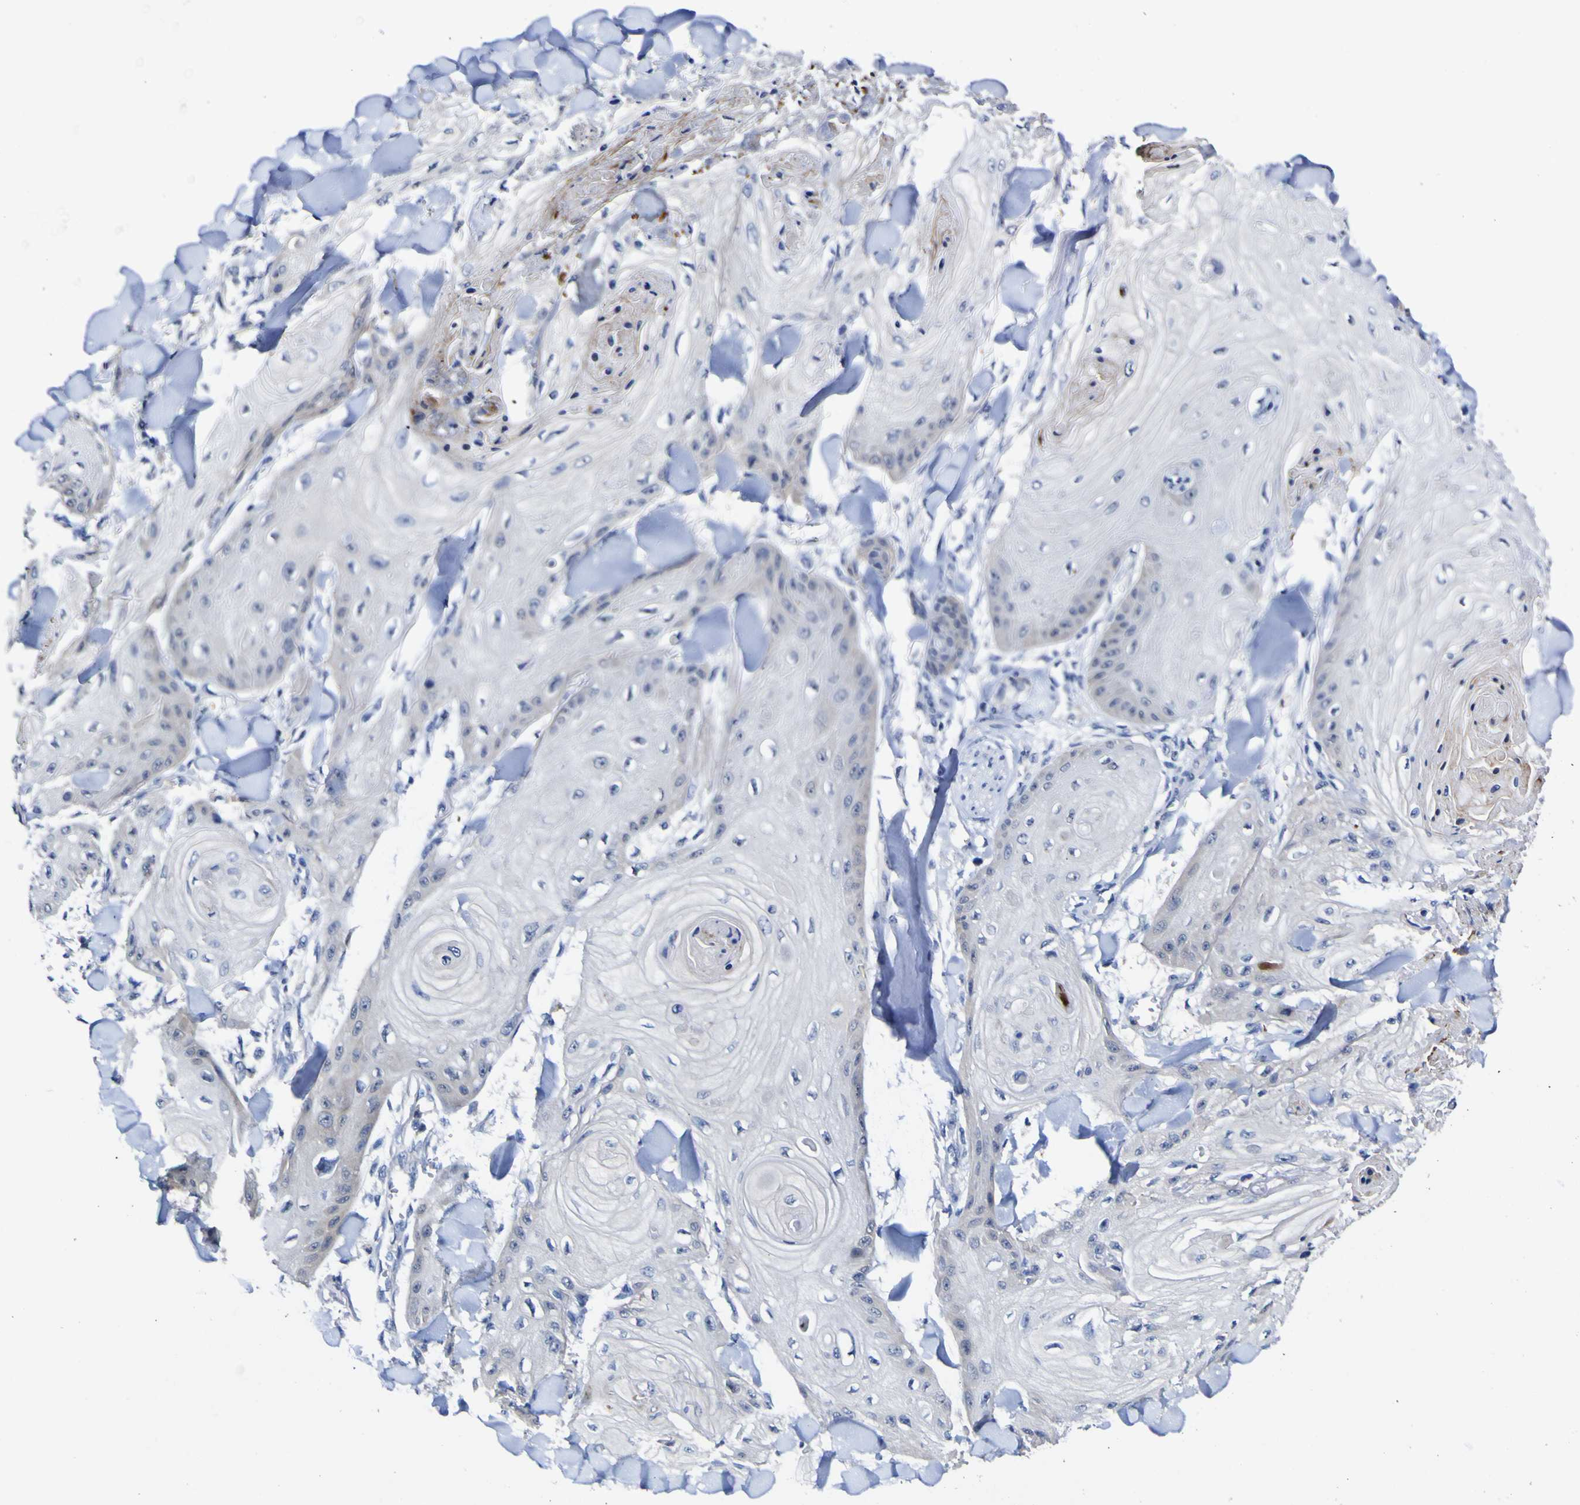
{"staining": {"intensity": "negative", "quantity": "none", "location": "none"}, "tissue": "skin cancer", "cell_type": "Tumor cells", "image_type": "cancer", "snomed": [{"axis": "morphology", "description": "Squamous cell carcinoma, NOS"}, {"axis": "topography", "description": "Skin"}], "caption": "This is a image of IHC staining of squamous cell carcinoma (skin), which shows no expression in tumor cells.", "gene": "CASP6", "patient": {"sex": "male", "age": 74}}